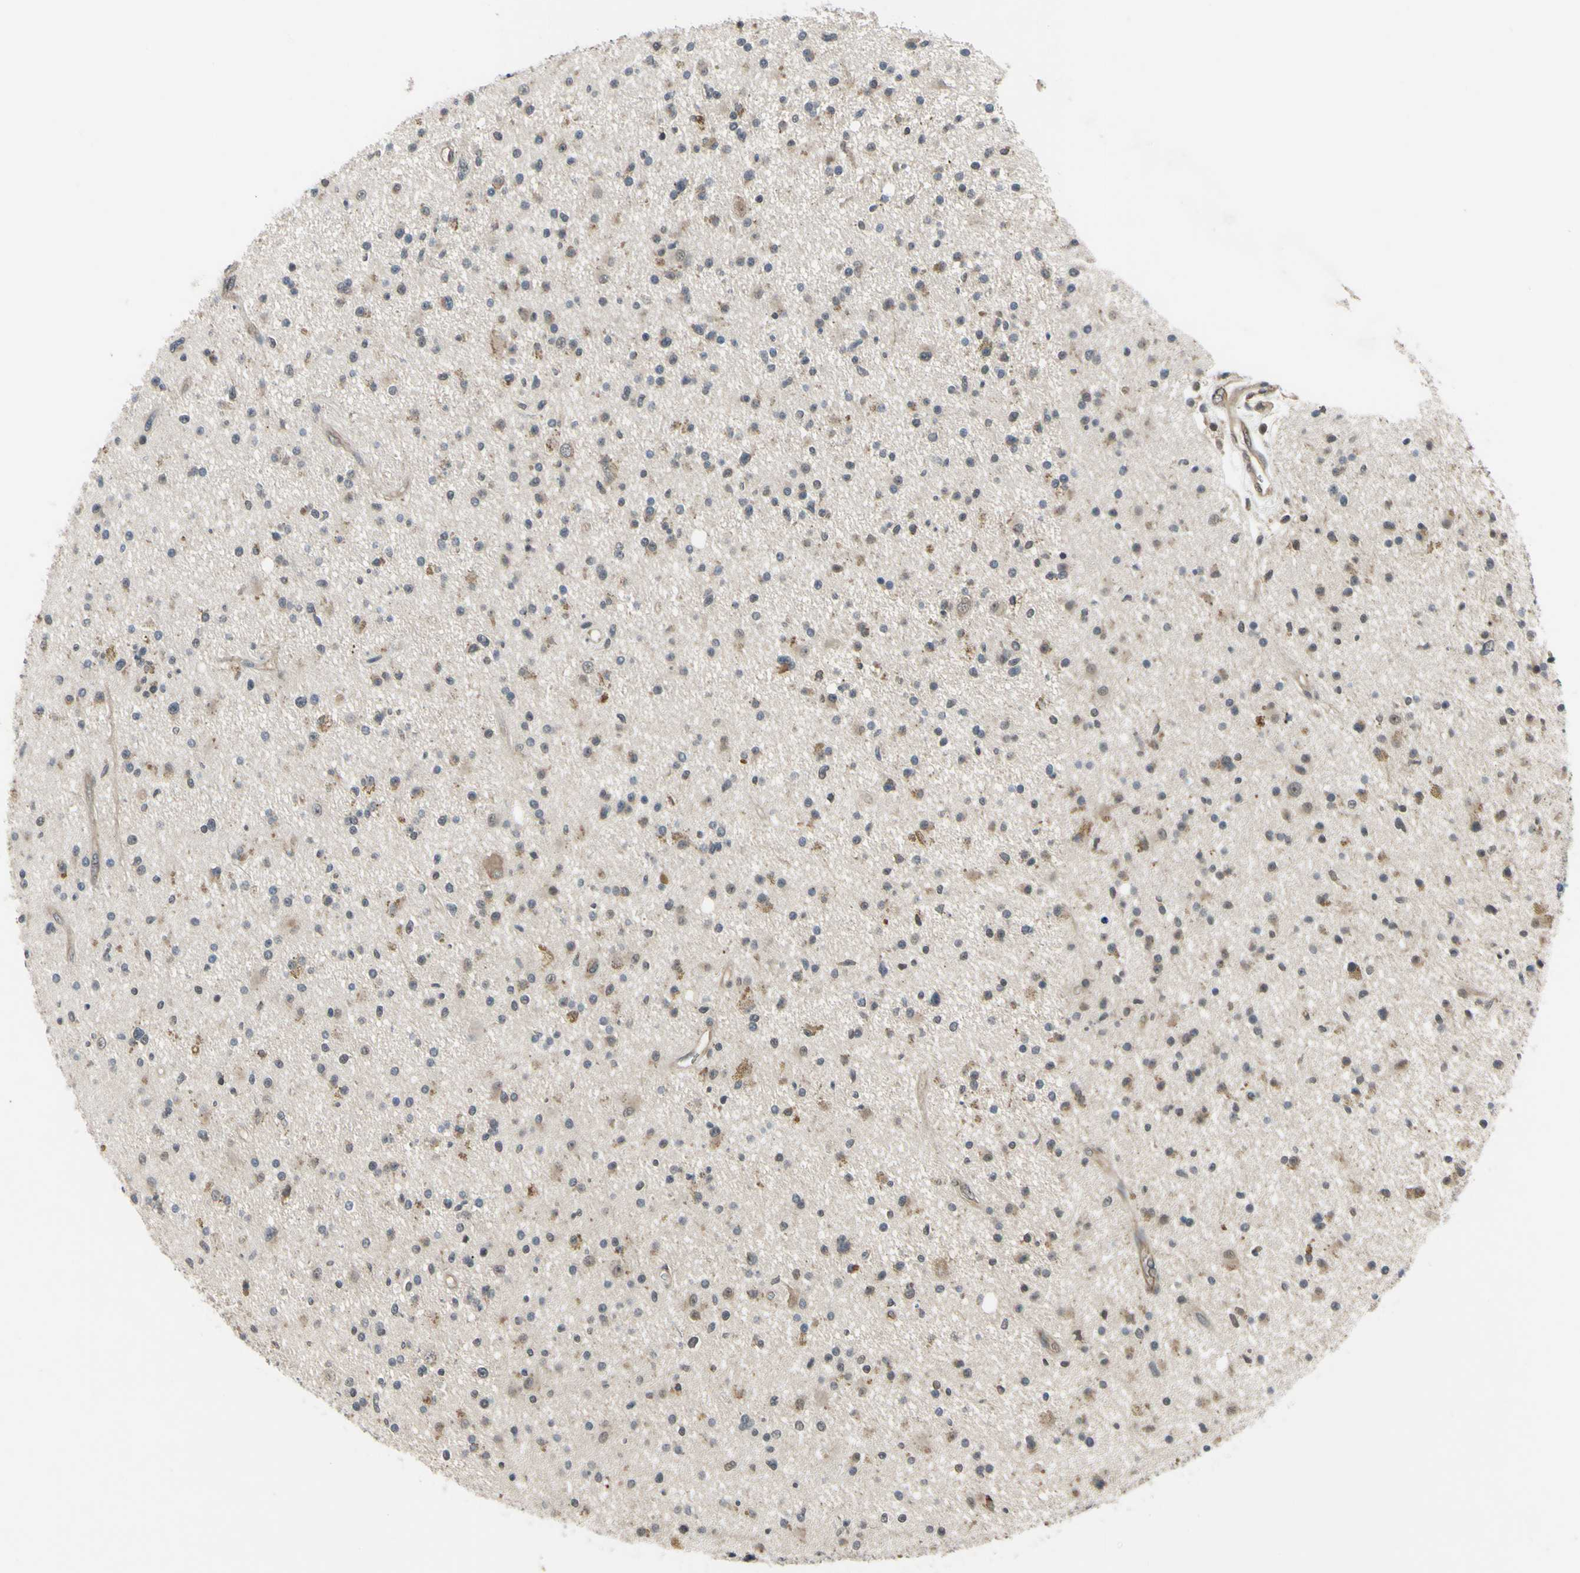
{"staining": {"intensity": "moderate", "quantity": "25%-75%", "location": "cytoplasmic/membranous"}, "tissue": "glioma", "cell_type": "Tumor cells", "image_type": "cancer", "snomed": [{"axis": "morphology", "description": "Glioma, malignant, High grade"}, {"axis": "topography", "description": "Brain"}], "caption": "The immunohistochemical stain labels moderate cytoplasmic/membranous staining in tumor cells of glioma tissue.", "gene": "COMMD9", "patient": {"sex": "male", "age": 33}}